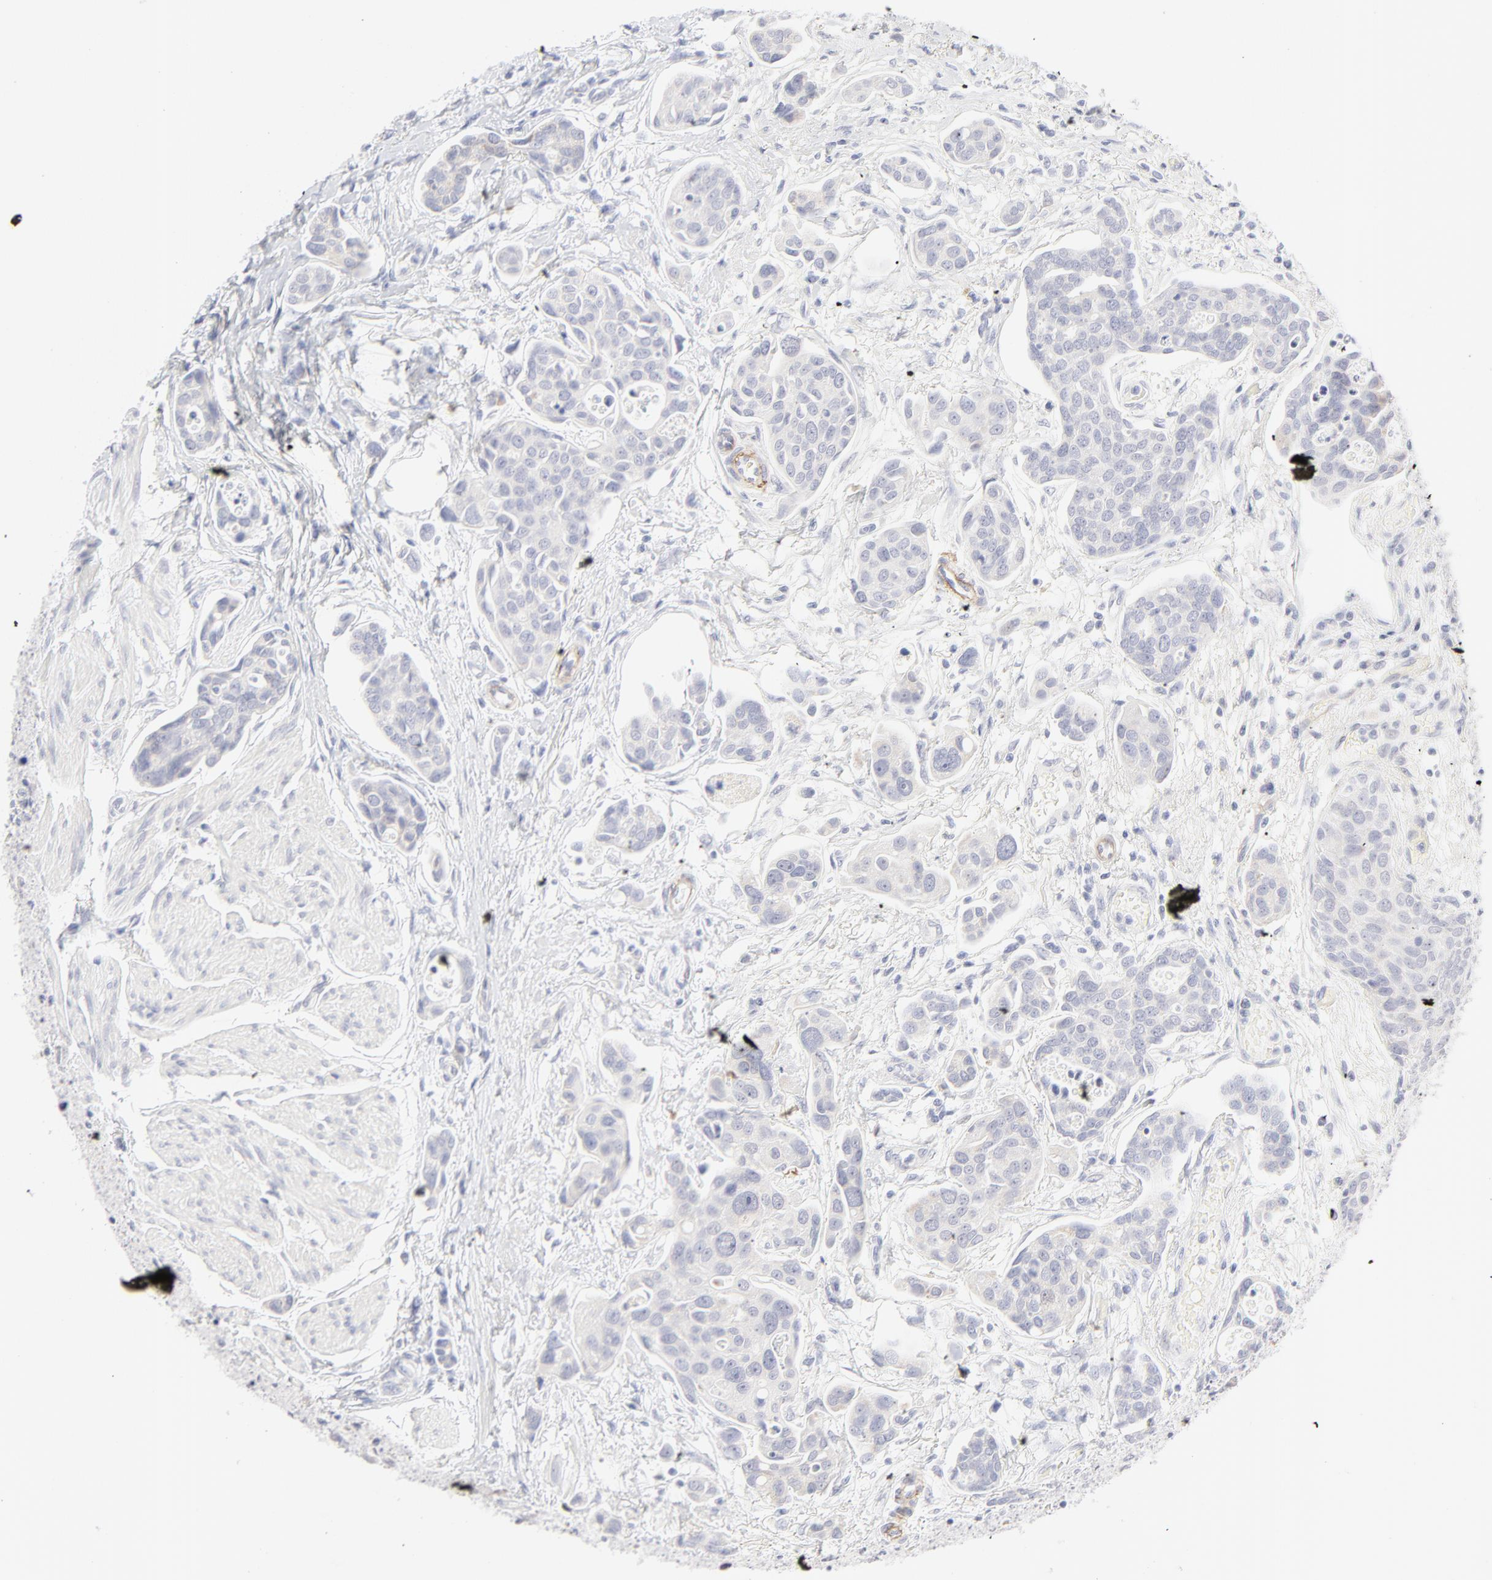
{"staining": {"intensity": "negative", "quantity": "none", "location": "none"}, "tissue": "urothelial cancer", "cell_type": "Tumor cells", "image_type": "cancer", "snomed": [{"axis": "morphology", "description": "Urothelial carcinoma, High grade"}, {"axis": "topography", "description": "Urinary bladder"}], "caption": "A high-resolution micrograph shows immunohistochemistry (IHC) staining of urothelial cancer, which demonstrates no significant staining in tumor cells. The staining was performed using DAB (3,3'-diaminobenzidine) to visualize the protein expression in brown, while the nuclei were stained in blue with hematoxylin (Magnification: 20x).", "gene": "NPNT", "patient": {"sex": "male", "age": 78}}